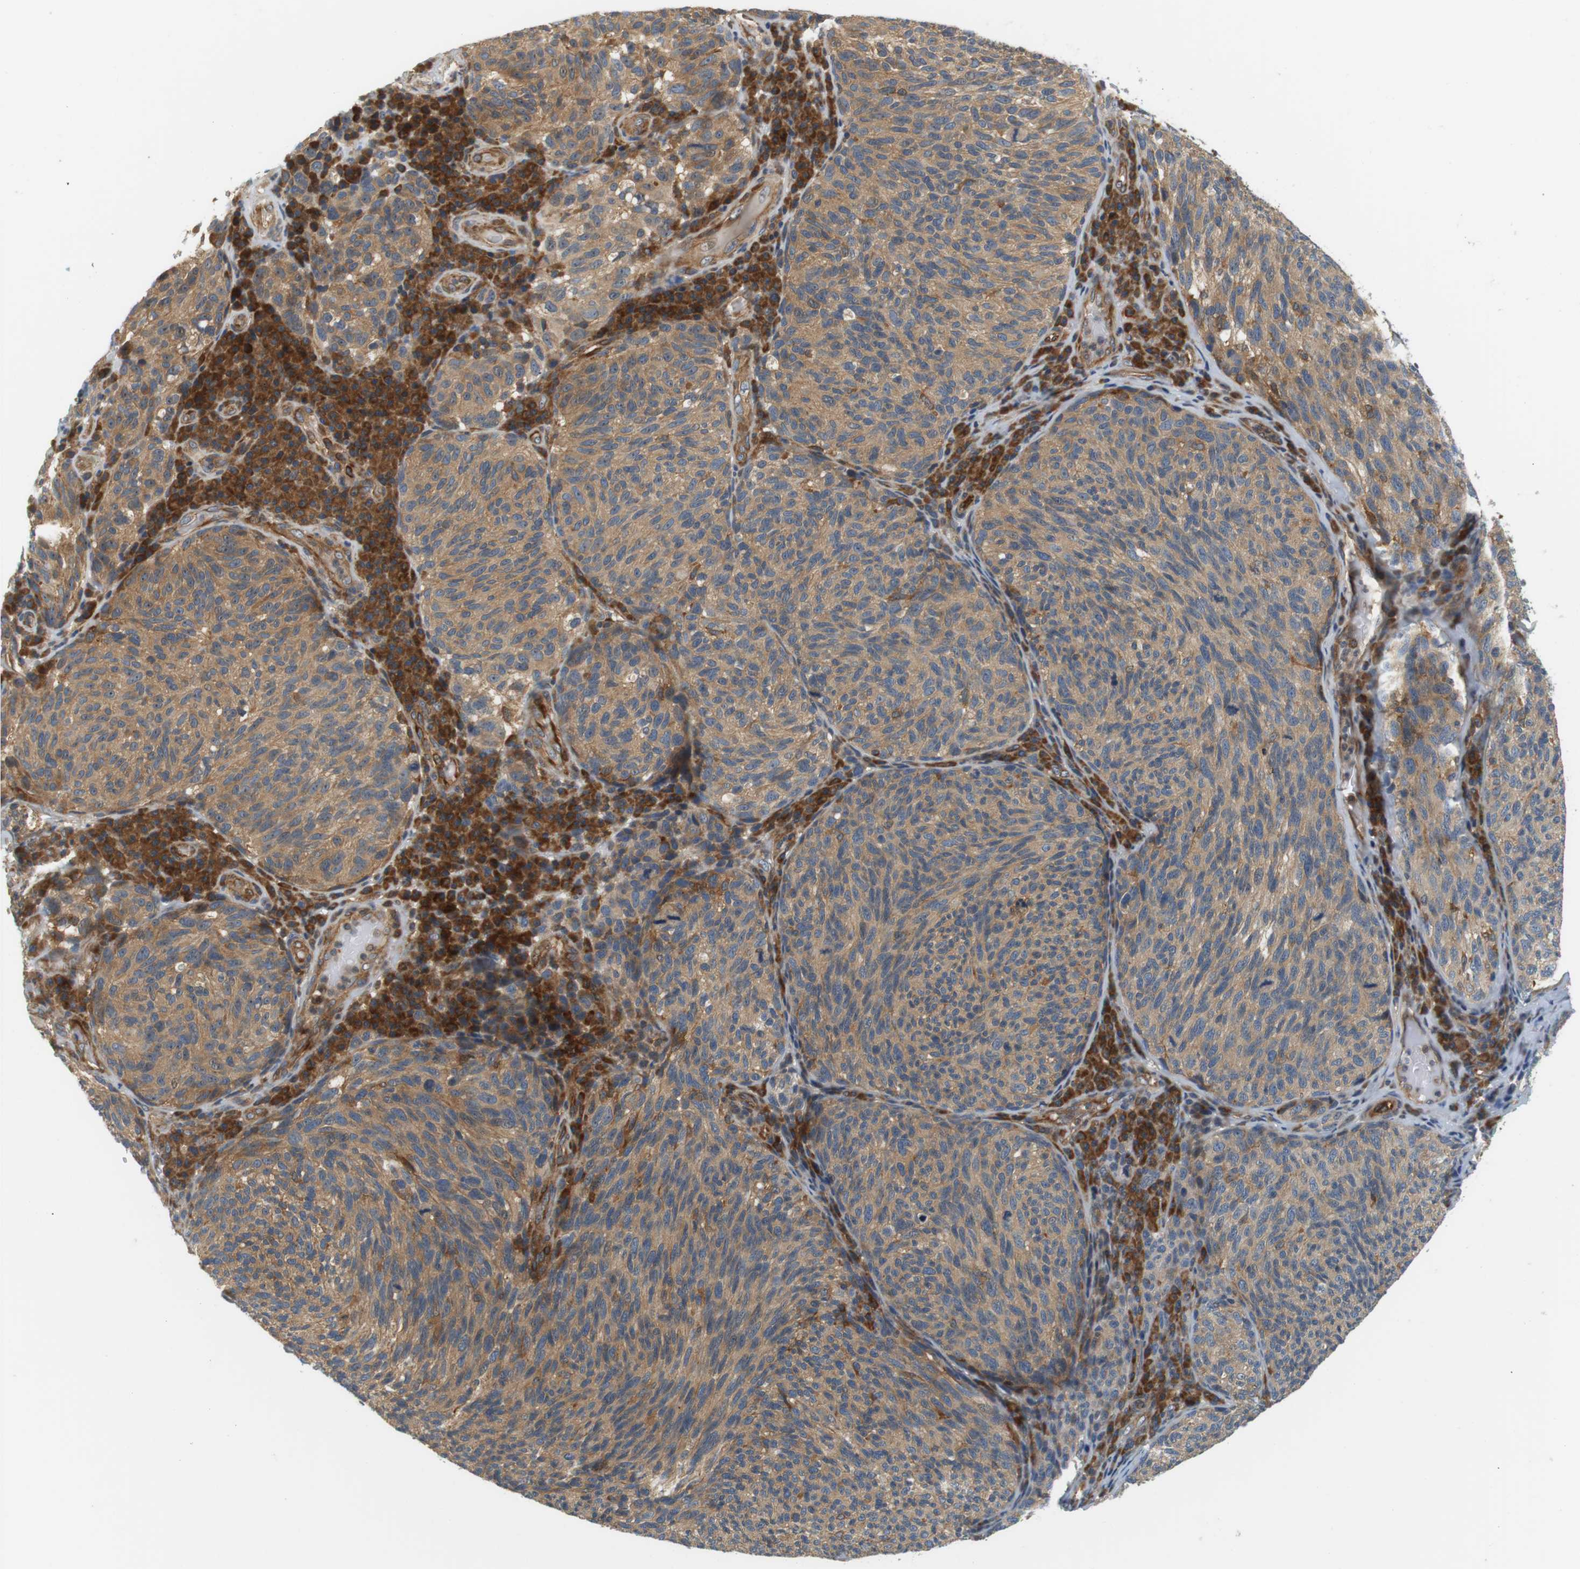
{"staining": {"intensity": "moderate", "quantity": ">75%", "location": "cytoplasmic/membranous"}, "tissue": "melanoma", "cell_type": "Tumor cells", "image_type": "cancer", "snomed": [{"axis": "morphology", "description": "Malignant melanoma, NOS"}, {"axis": "topography", "description": "Skin"}], "caption": "Protein staining by immunohistochemistry (IHC) shows moderate cytoplasmic/membranous positivity in approximately >75% of tumor cells in melanoma.", "gene": "SH3GLB1", "patient": {"sex": "female", "age": 73}}